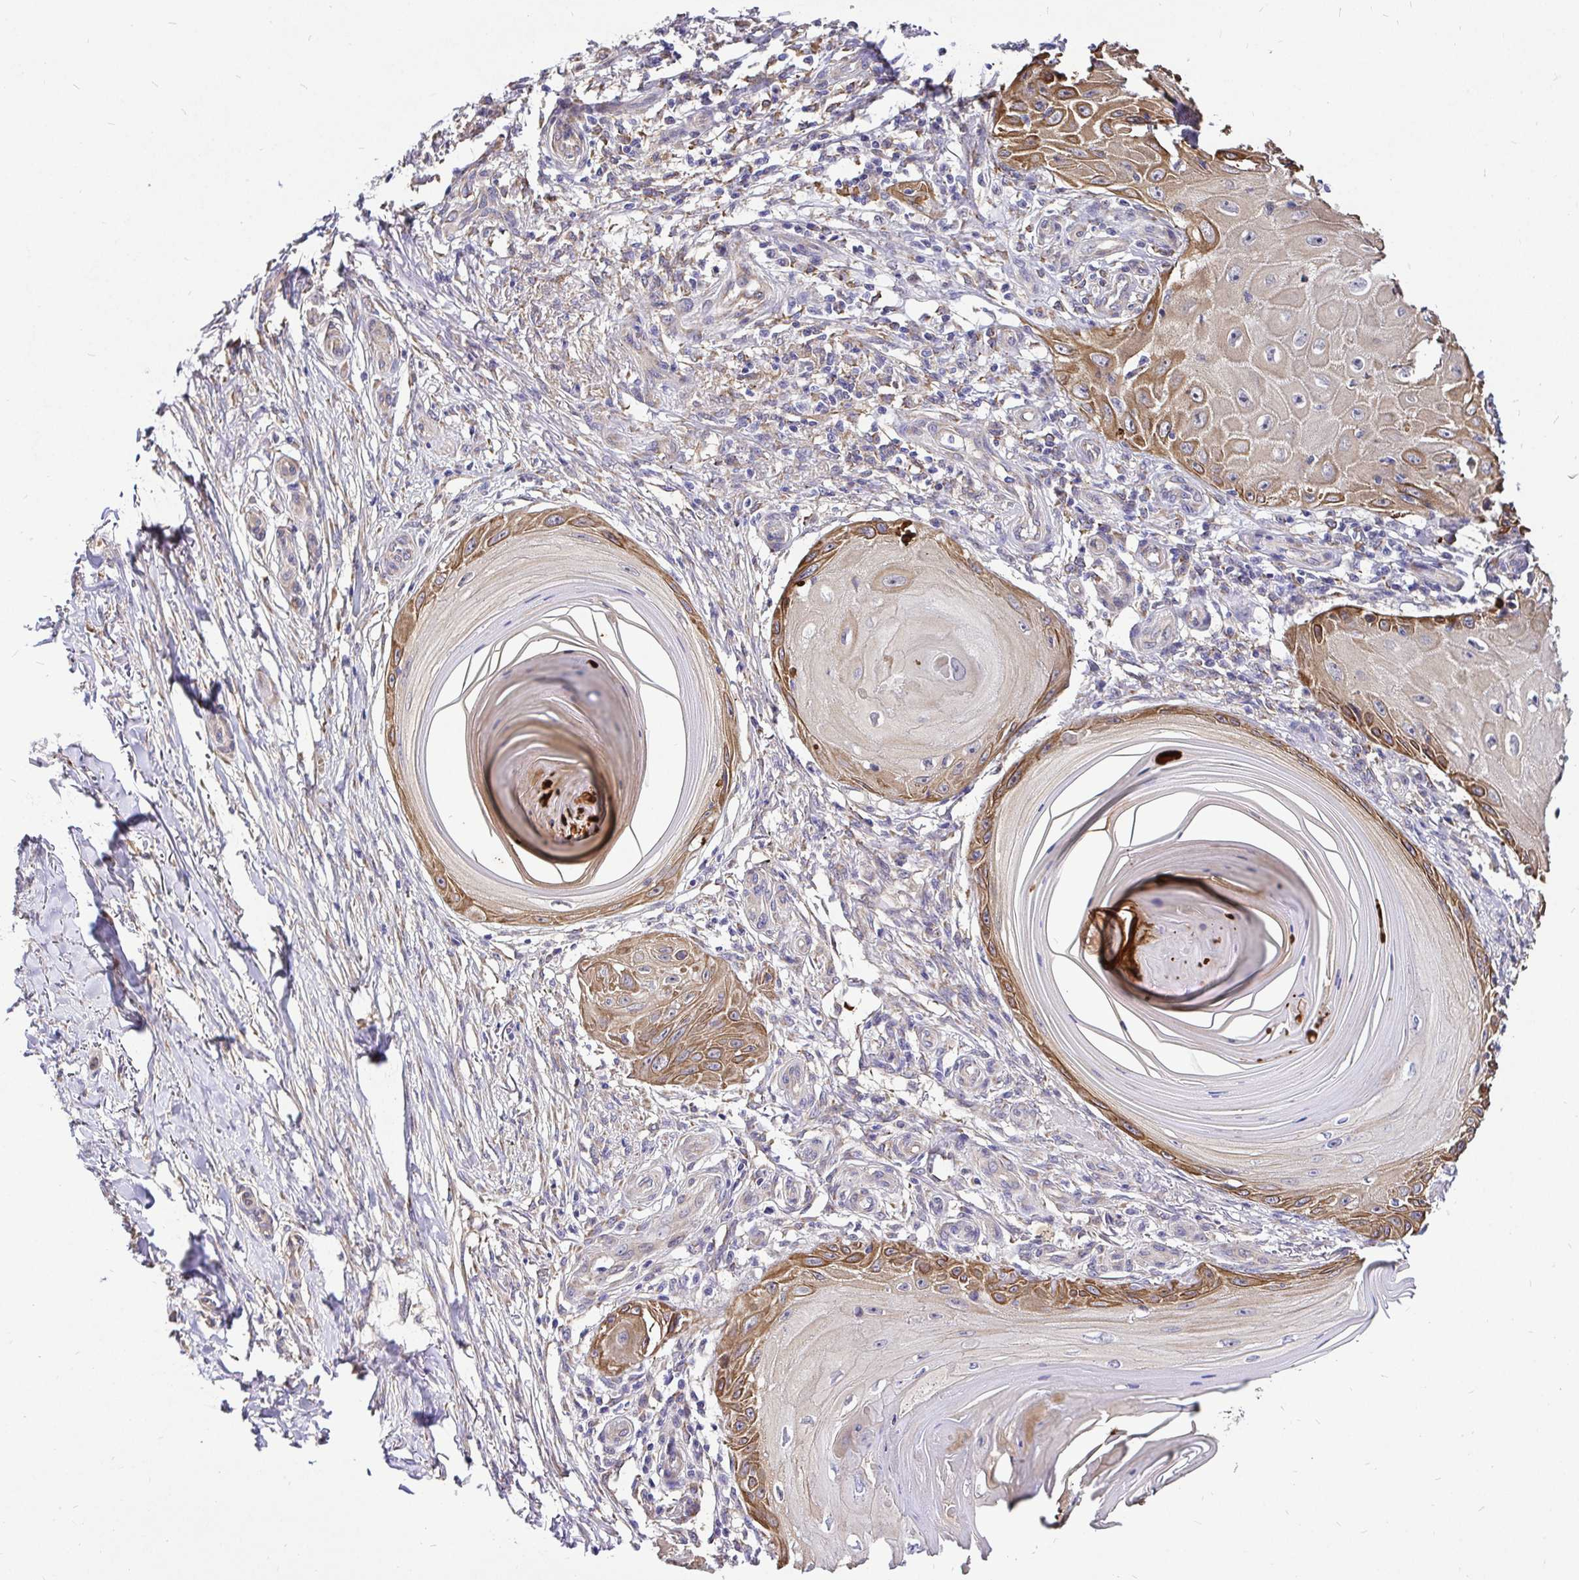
{"staining": {"intensity": "moderate", "quantity": "<25%", "location": "cytoplasmic/membranous"}, "tissue": "skin cancer", "cell_type": "Tumor cells", "image_type": "cancer", "snomed": [{"axis": "morphology", "description": "Squamous cell carcinoma, NOS"}, {"axis": "topography", "description": "Skin"}], "caption": "Skin cancer (squamous cell carcinoma) was stained to show a protein in brown. There is low levels of moderate cytoplasmic/membranous positivity in approximately <25% of tumor cells.", "gene": "CCDC122", "patient": {"sex": "female", "age": 77}}